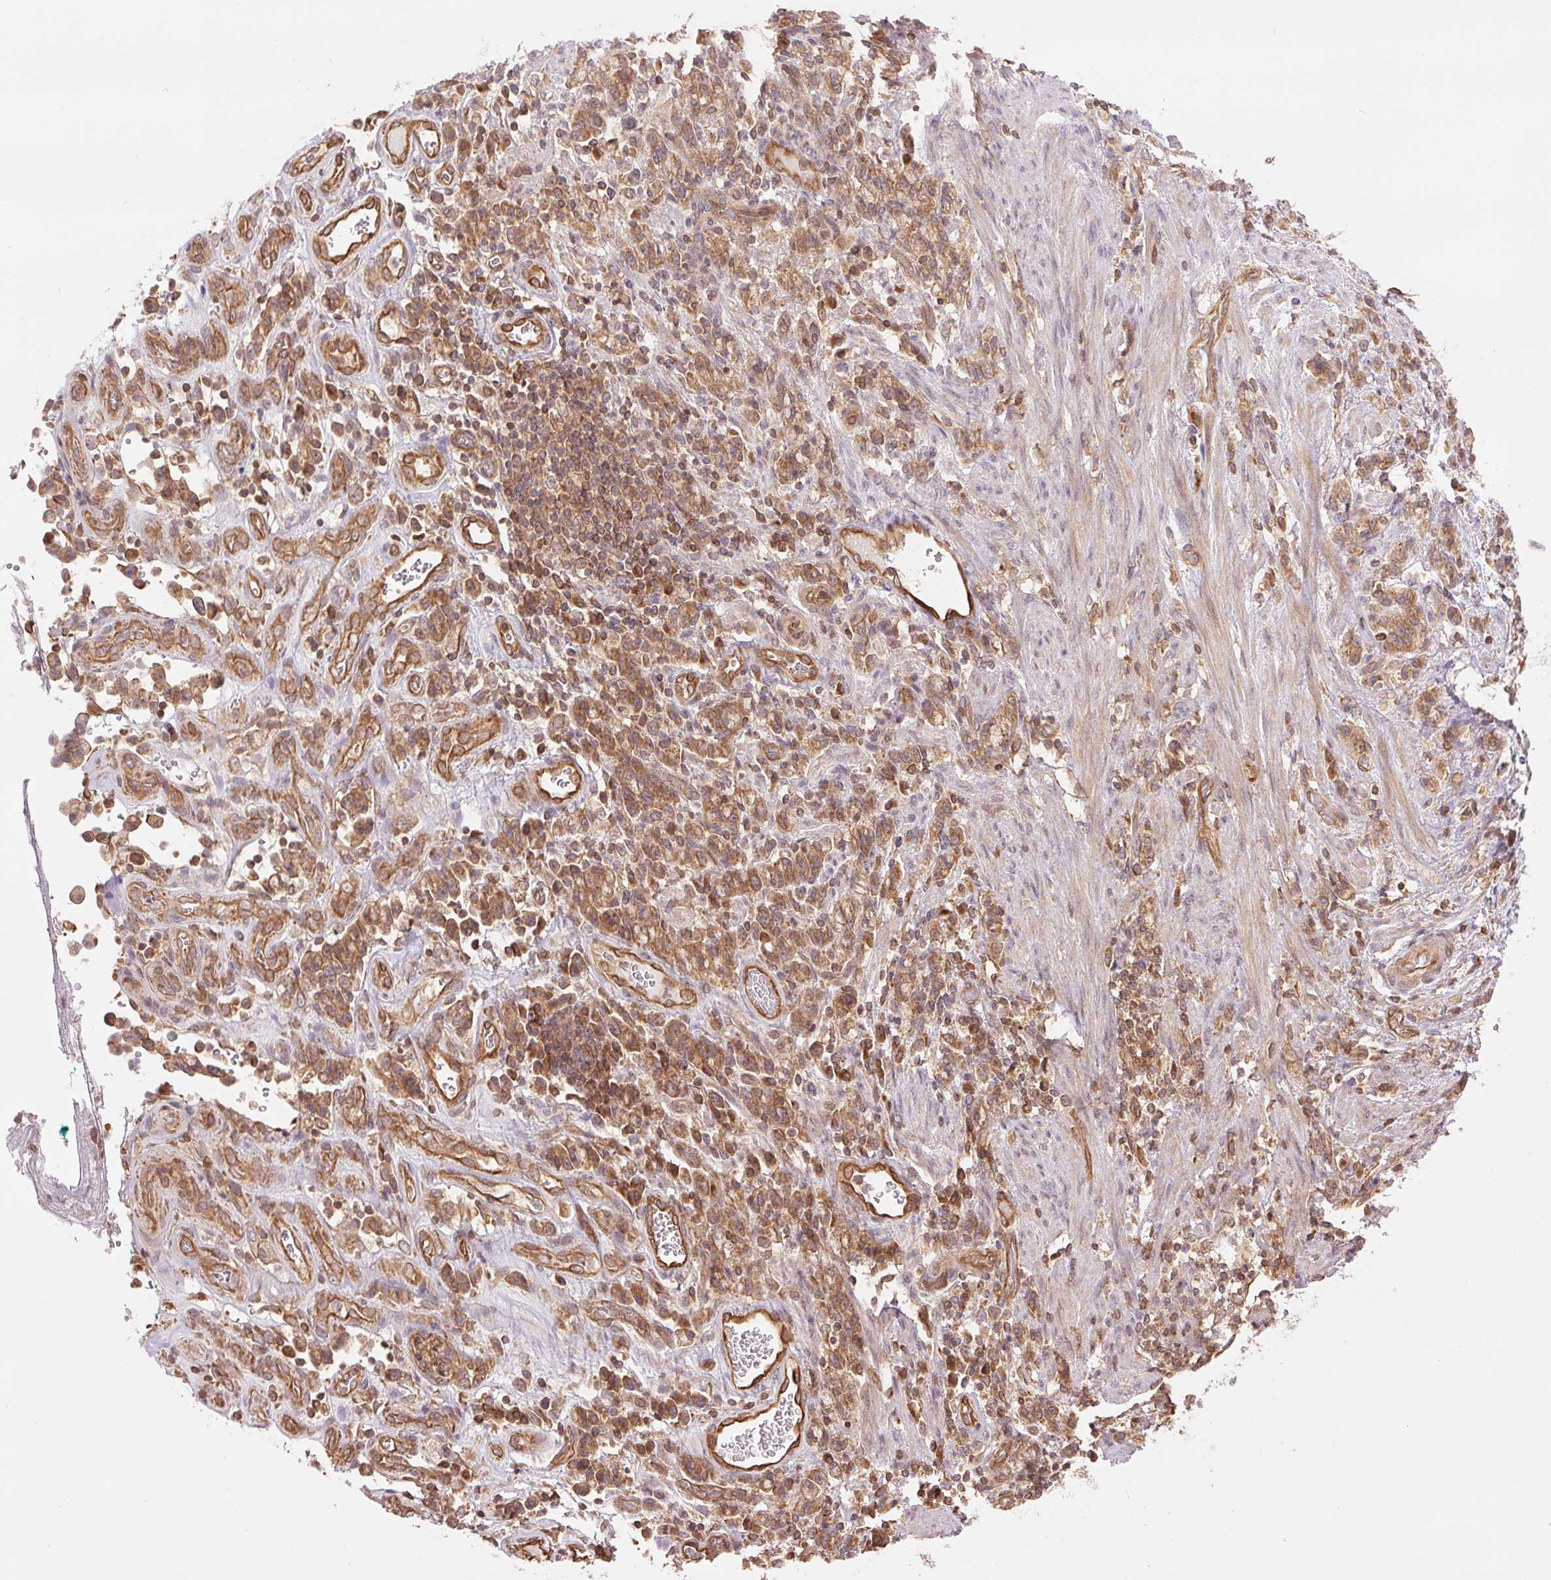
{"staining": {"intensity": "moderate", "quantity": ">75%", "location": "cytoplasmic/membranous"}, "tissue": "stomach cancer", "cell_type": "Tumor cells", "image_type": "cancer", "snomed": [{"axis": "morphology", "description": "Adenocarcinoma, NOS"}, {"axis": "topography", "description": "Stomach"}], "caption": "DAB (3,3'-diaminobenzidine) immunohistochemical staining of human stomach cancer (adenocarcinoma) exhibits moderate cytoplasmic/membranous protein positivity in approximately >75% of tumor cells.", "gene": "STARD7", "patient": {"sex": "male", "age": 77}}